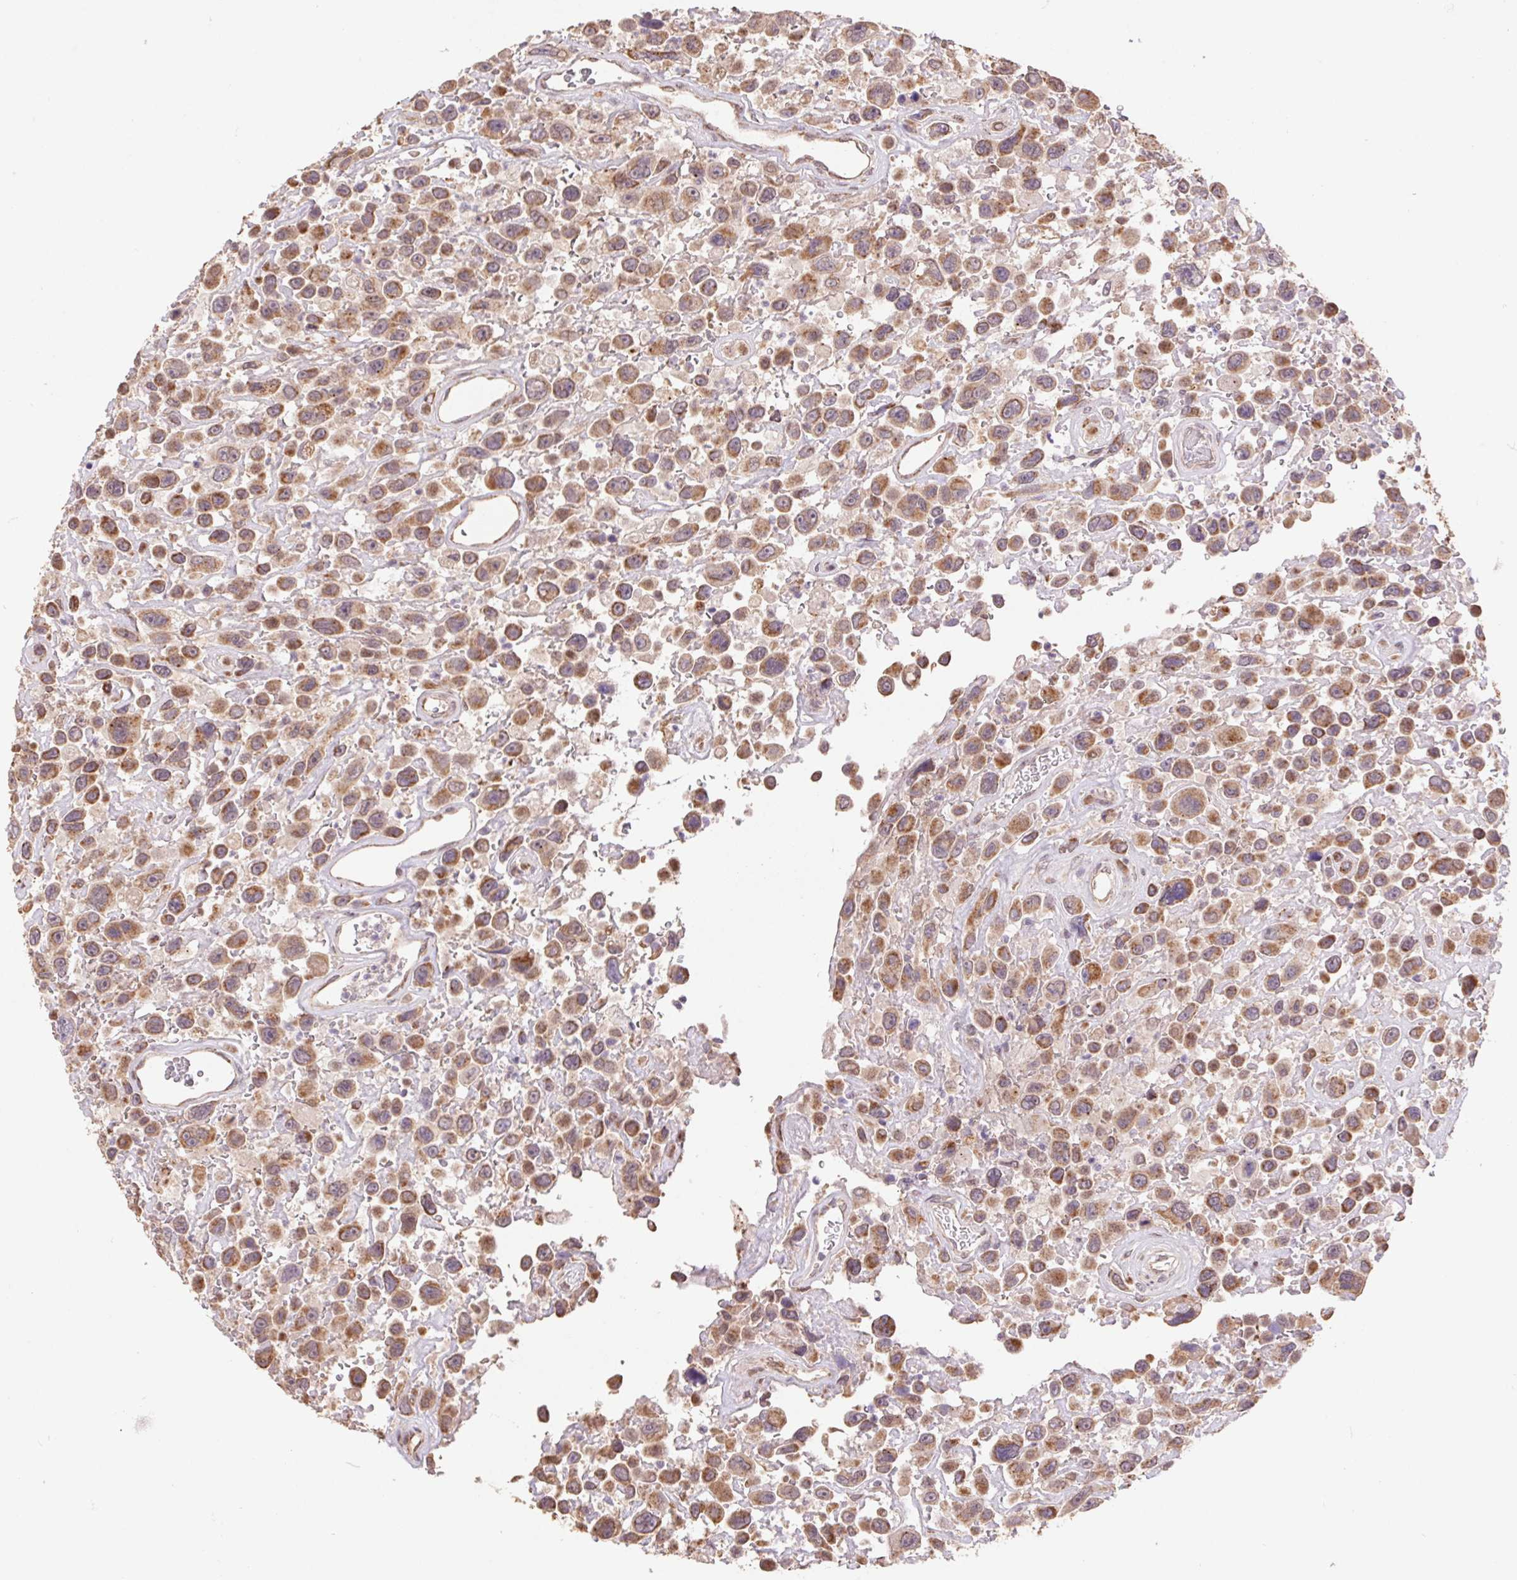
{"staining": {"intensity": "moderate", "quantity": ">75%", "location": "cytoplasmic/membranous"}, "tissue": "urothelial cancer", "cell_type": "Tumor cells", "image_type": "cancer", "snomed": [{"axis": "morphology", "description": "Urothelial carcinoma, High grade"}, {"axis": "topography", "description": "Urinary bladder"}], "caption": "An immunohistochemistry (IHC) image of neoplastic tissue is shown. Protein staining in brown shows moderate cytoplasmic/membranous positivity in urothelial cancer within tumor cells.", "gene": "PDHA1", "patient": {"sex": "male", "age": 53}}